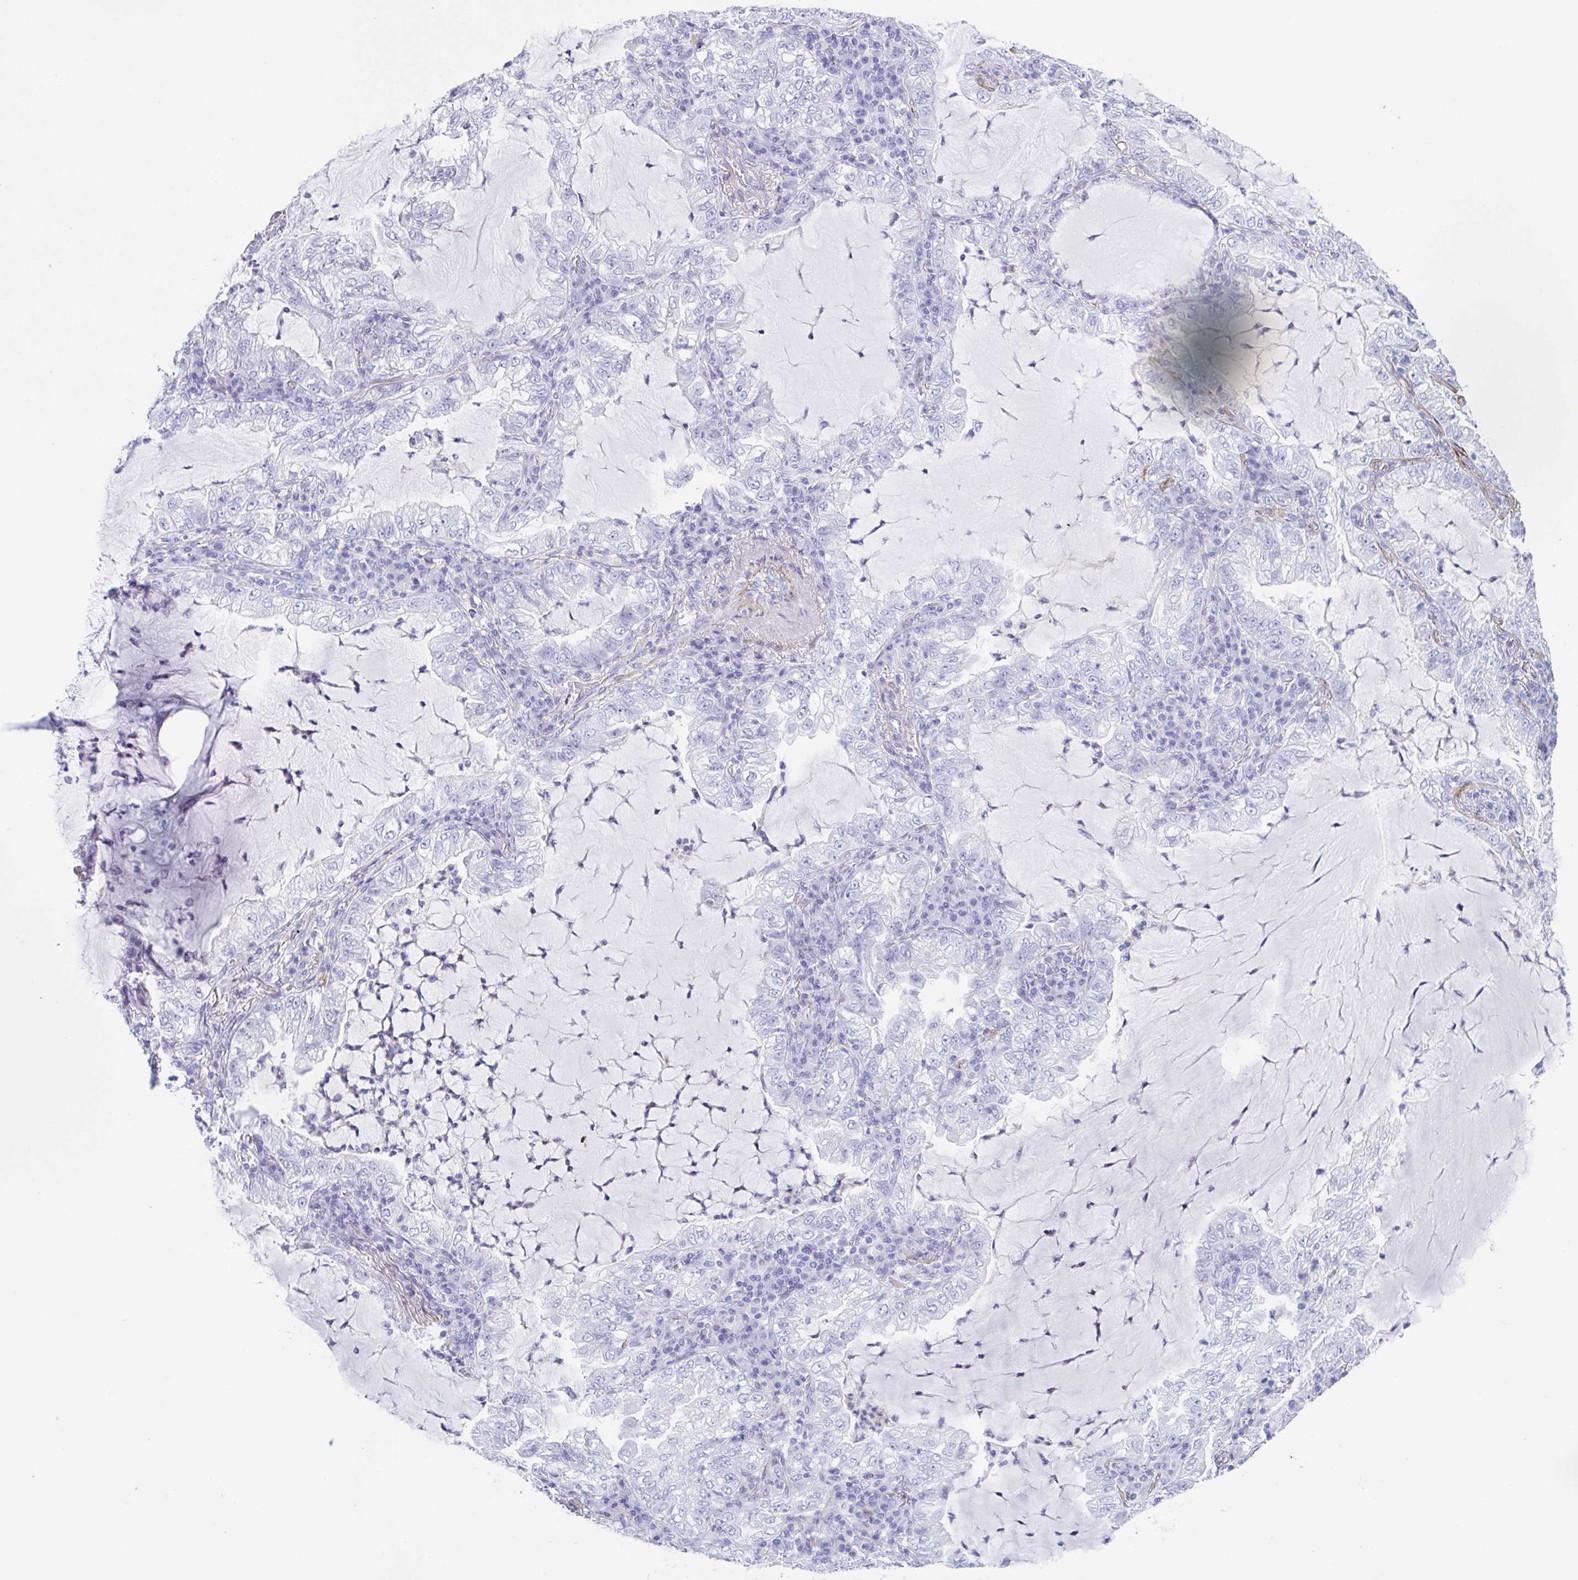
{"staining": {"intensity": "negative", "quantity": "none", "location": "none"}, "tissue": "lung cancer", "cell_type": "Tumor cells", "image_type": "cancer", "snomed": [{"axis": "morphology", "description": "Adenocarcinoma, NOS"}, {"axis": "topography", "description": "Lung"}], "caption": "The histopathology image displays no significant expression in tumor cells of lung cancer (adenocarcinoma).", "gene": "TAS2R41", "patient": {"sex": "female", "age": 73}}